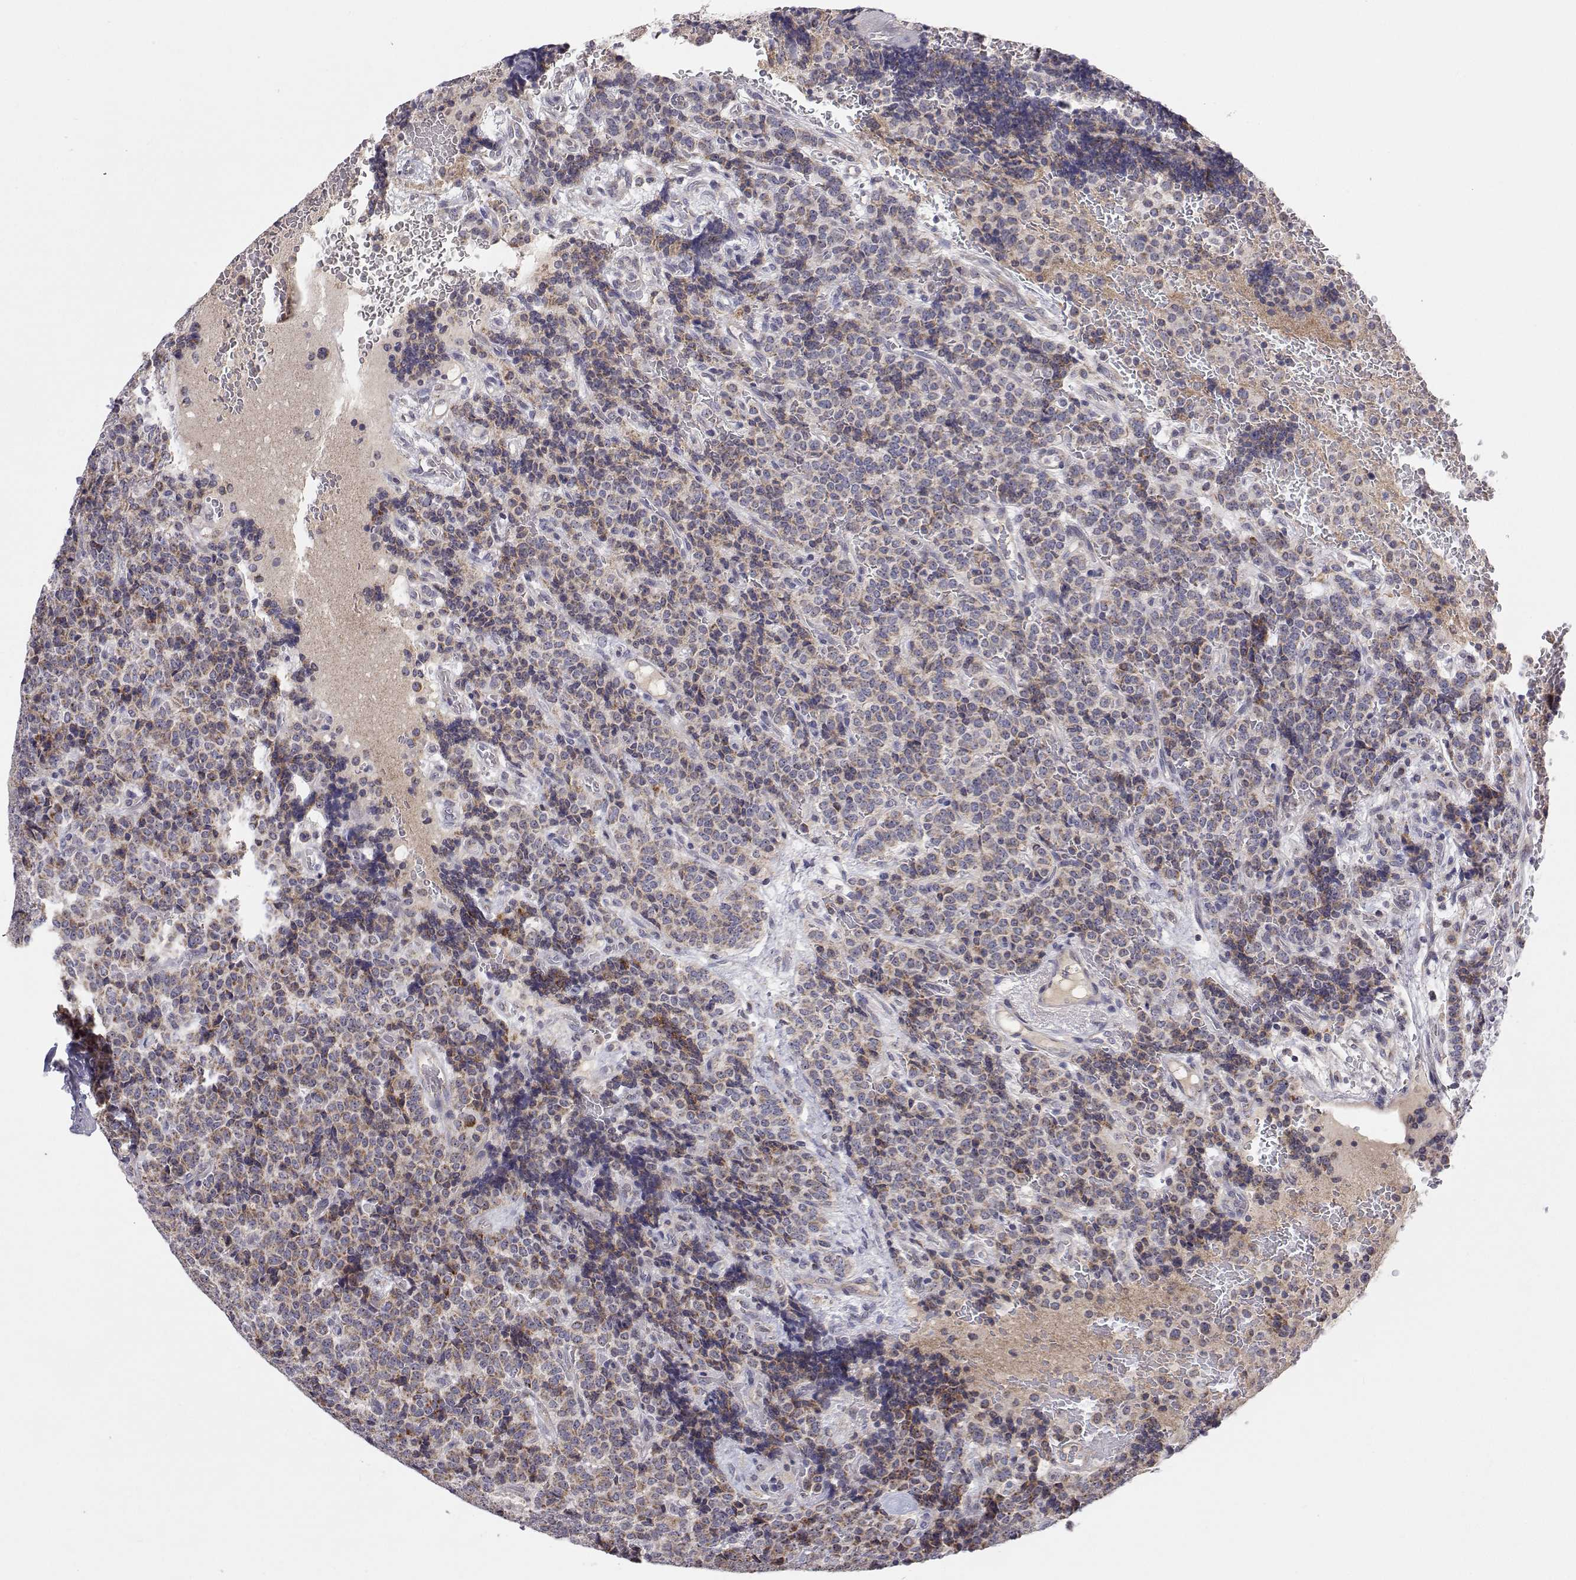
{"staining": {"intensity": "weak", "quantity": "25%-75%", "location": "cytoplasmic/membranous"}, "tissue": "carcinoid", "cell_type": "Tumor cells", "image_type": "cancer", "snomed": [{"axis": "morphology", "description": "Carcinoid, malignant, NOS"}, {"axis": "topography", "description": "Pancreas"}], "caption": "A brown stain labels weak cytoplasmic/membranous positivity of a protein in carcinoid tumor cells. Immunohistochemistry (ihc) stains the protein in brown and the nuclei are stained blue.", "gene": "MRPL3", "patient": {"sex": "male", "age": 36}}